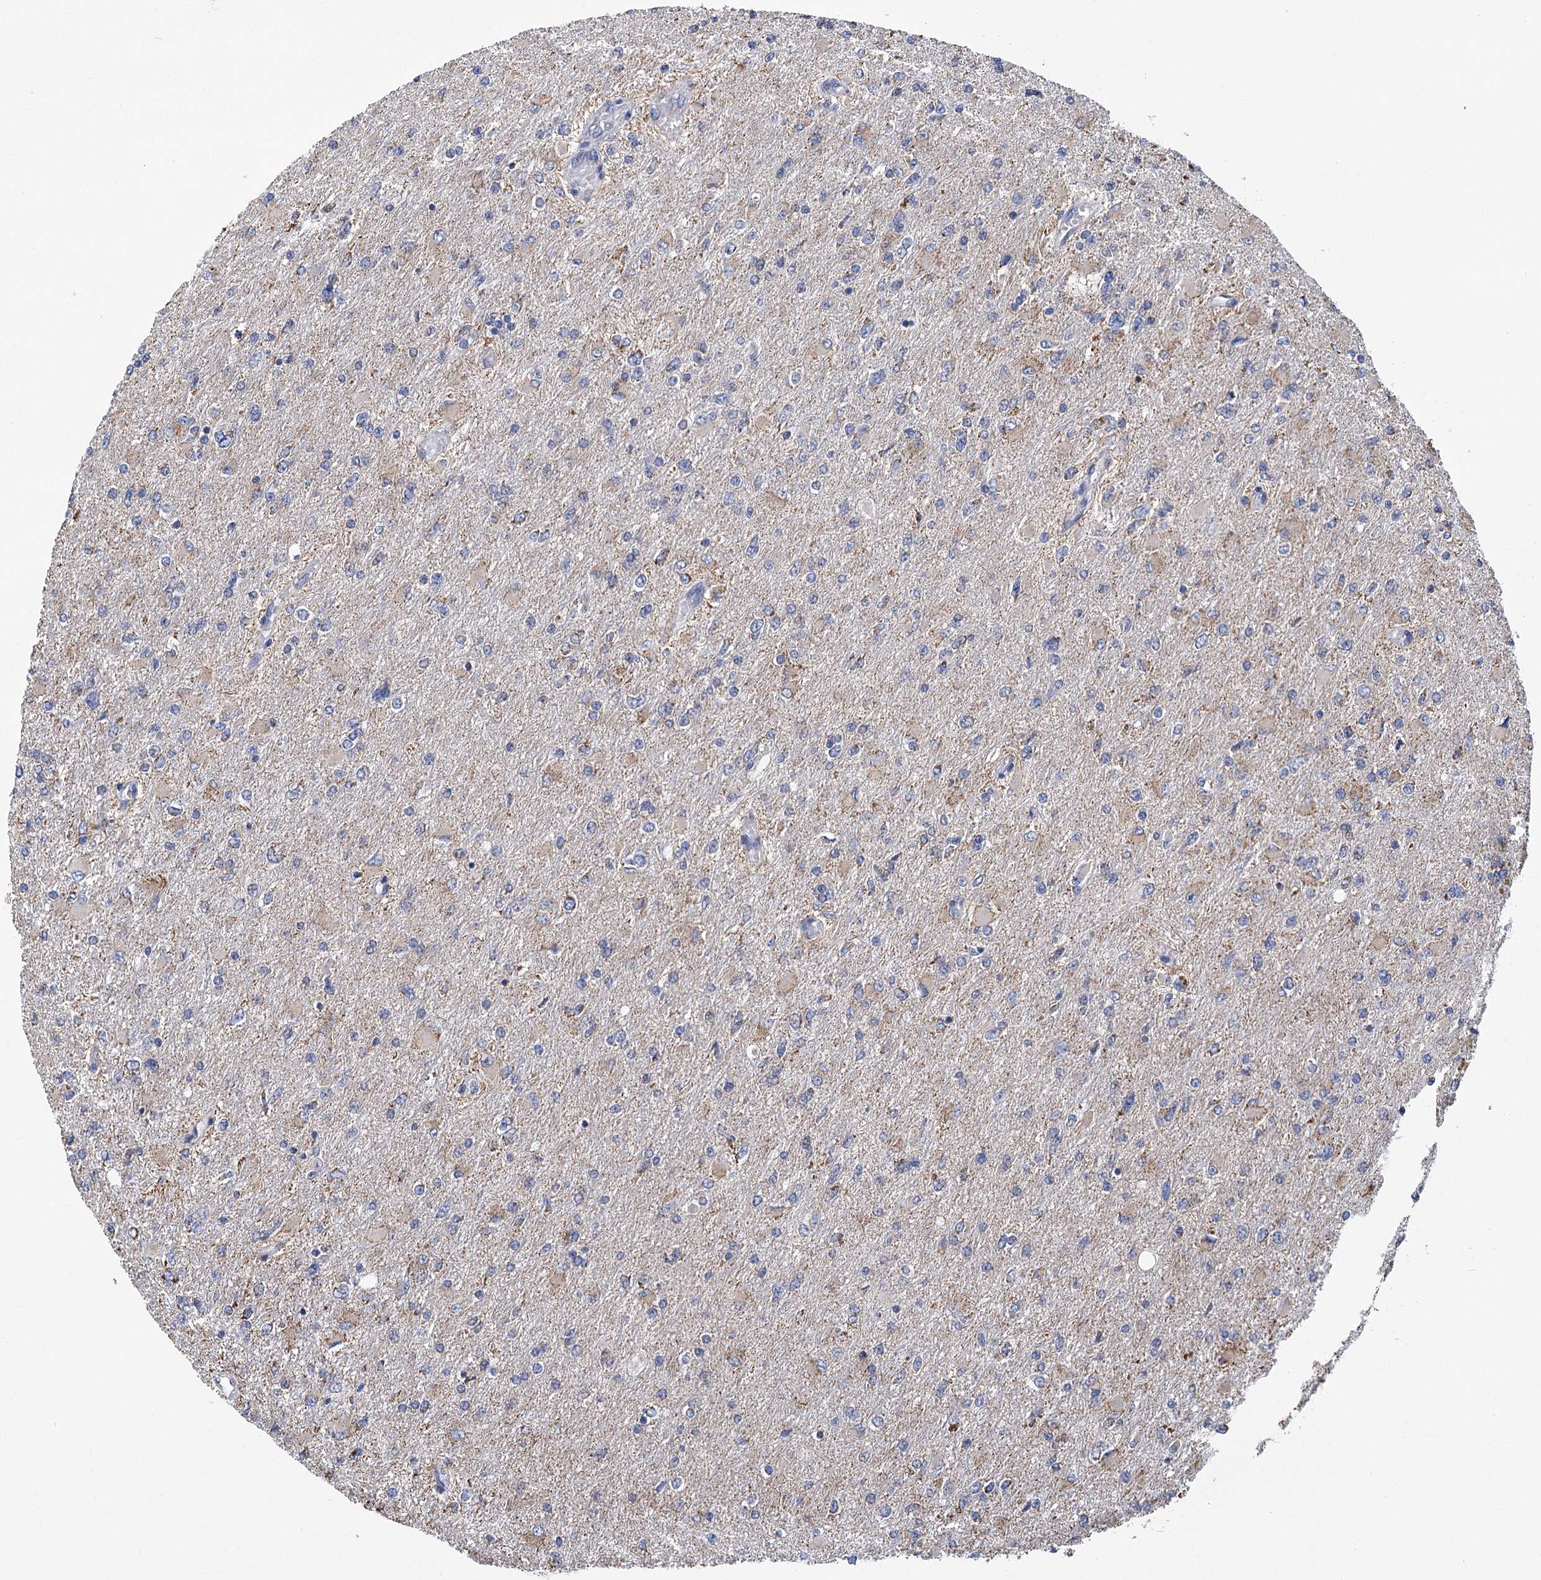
{"staining": {"intensity": "negative", "quantity": "none", "location": "none"}, "tissue": "glioma", "cell_type": "Tumor cells", "image_type": "cancer", "snomed": [{"axis": "morphology", "description": "Glioma, malignant, High grade"}, {"axis": "topography", "description": "Cerebral cortex"}], "caption": "The photomicrograph reveals no staining of tumor cells in malignant glioma (high-grade). (DAB (3,3'-diaminobenzidine) immunohistochemistry (IHC), high magnification).", "gene": "CCDC73", "patient": {"sex": "female", "age": 36}}